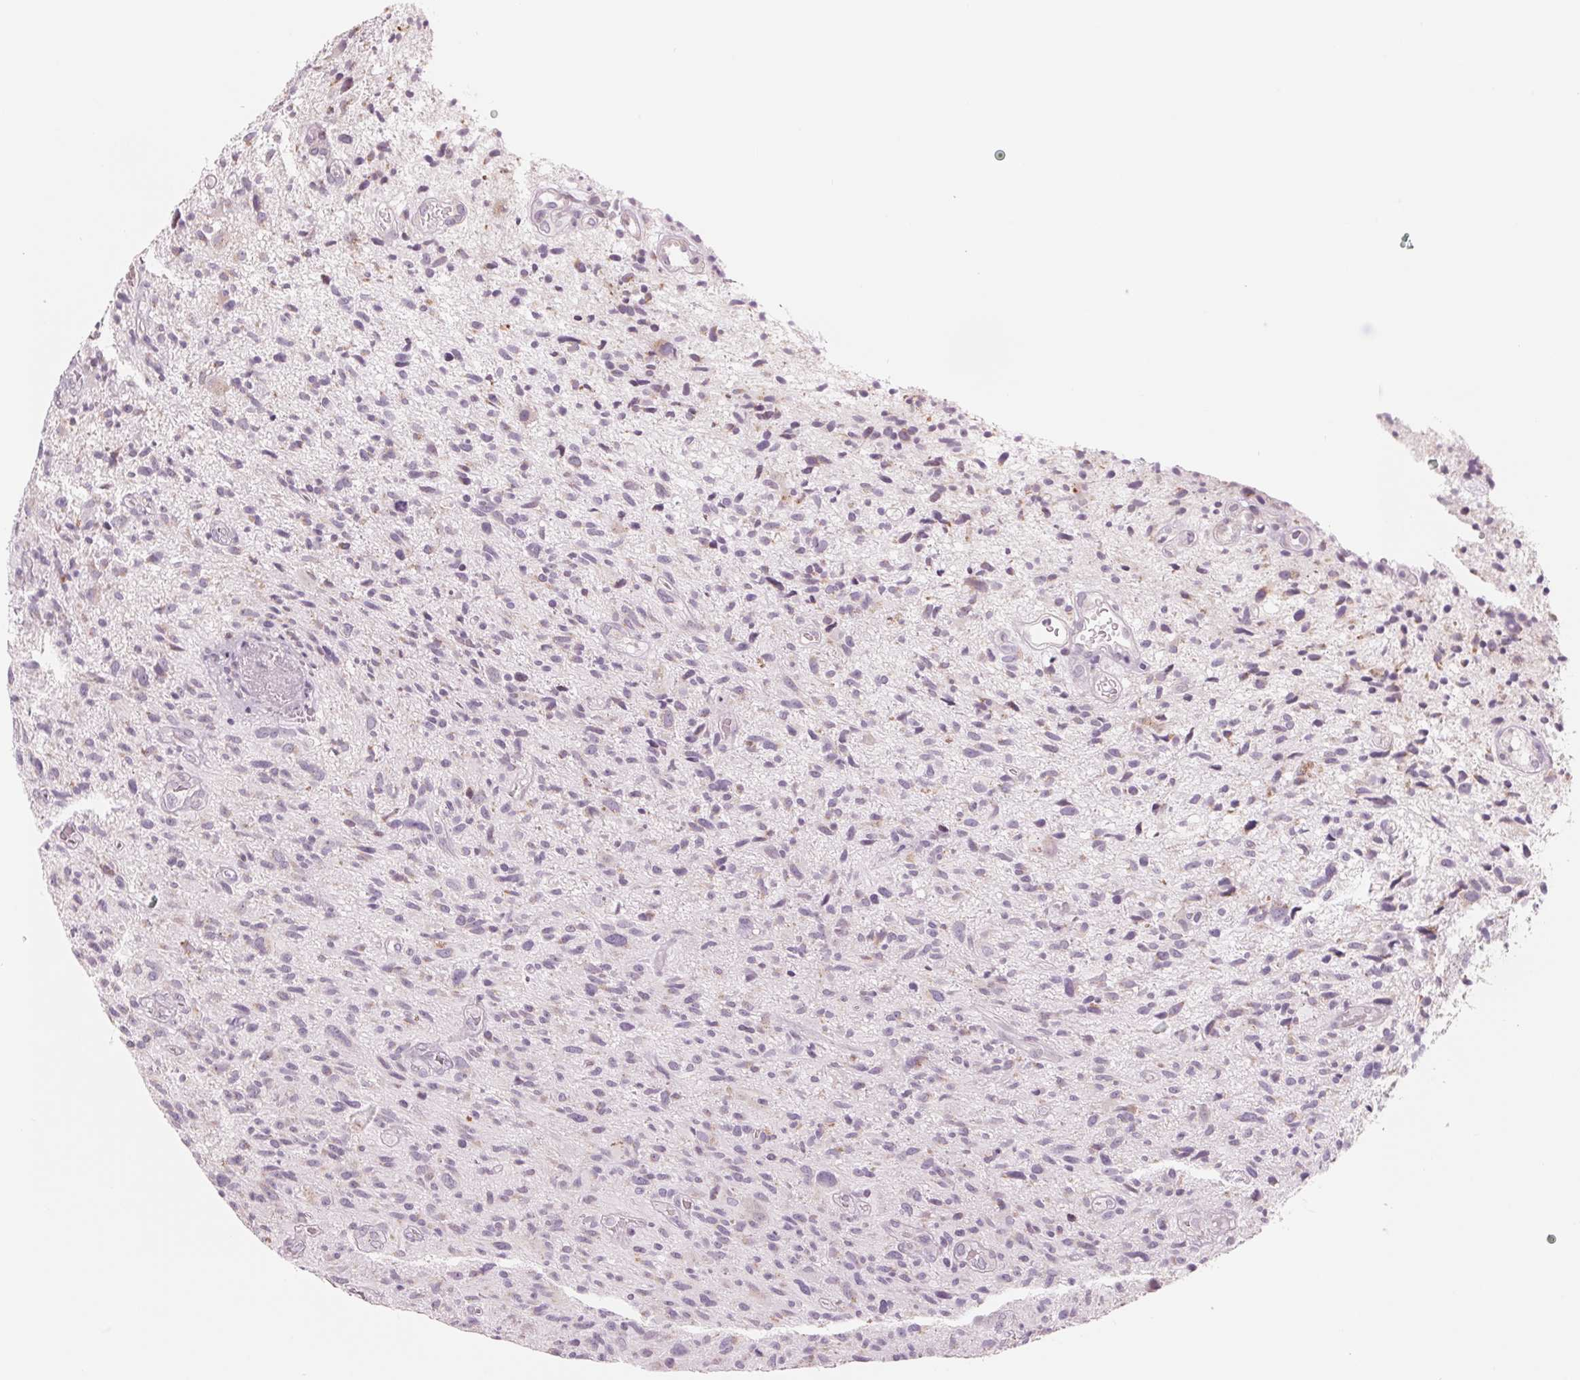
{"staining": {"intensity": "negative", "quantity": "none", "location": "none"}, "tissue": "glioma", "cell_type": "Tumor cells", "image_type": "cancer", "snomed": [{"axis": "morphology", "description": "Glioma, malignant, High grade"}, {"axis": "topography", "description": "Brain"}], "caption": "Glioma stained for a protein using immunohistochemistry (IHC) shows no staining tumor cells.", "gene": "IL9R", "patient": {"sex": "male", "age": 75}}